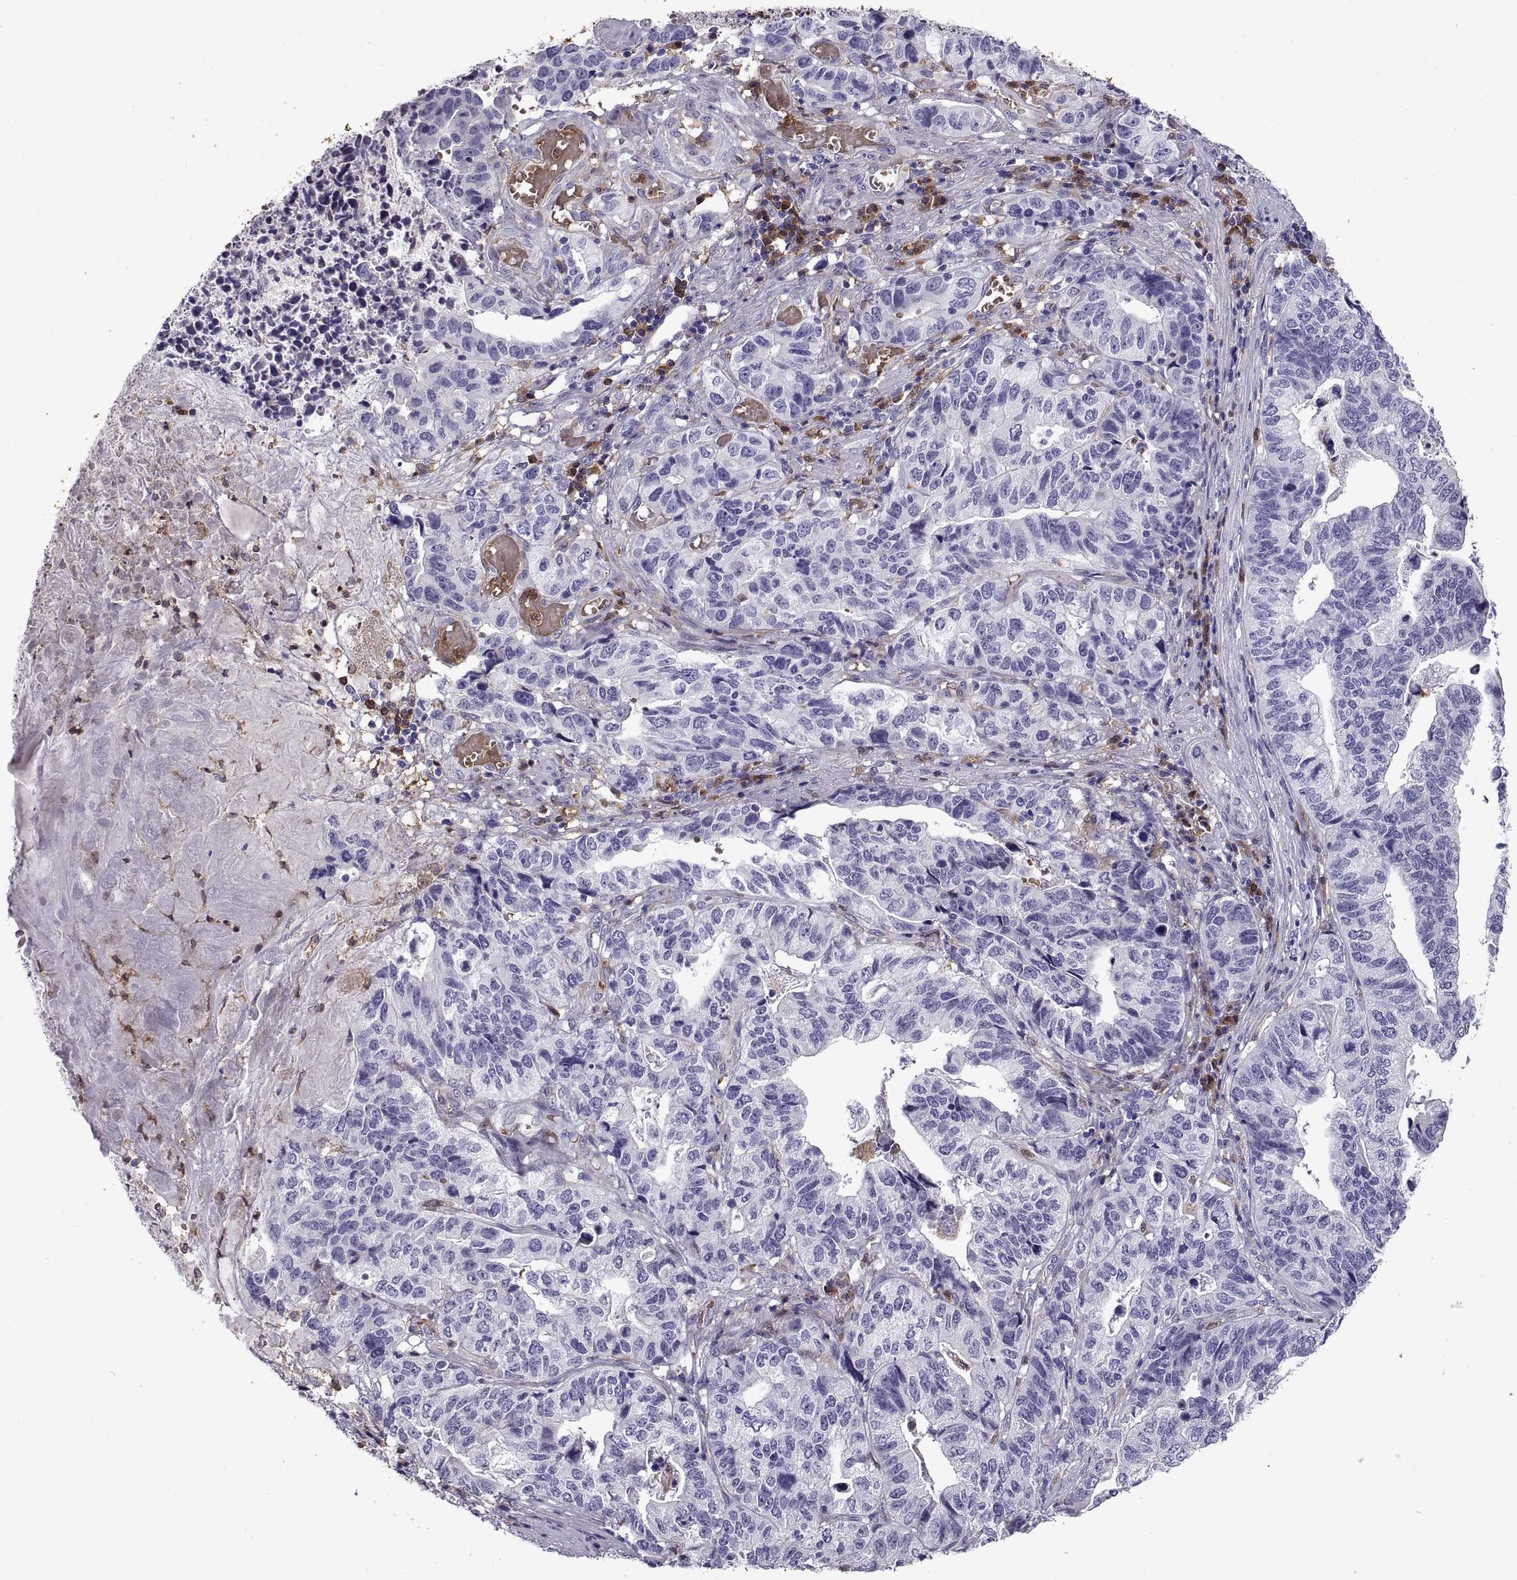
{"staining": {"intensity": "negative", "quantity": "none", "location": "none"}, "tissue": "stomach cancer", "cell_type": "Tumor cells", "image_type": "cancer", "snomed": [{"axis": "morphology", "description": "Adenocarcinoma, NOS"}, {"axis": "topography", "description": "Stomach, upper"}], "caption": "Histopathology image shows no protein positivity in tumor cells of stomach cancer tissue.", "gene": "DOK3", "patient": {"sex": "female", "age": 67}}